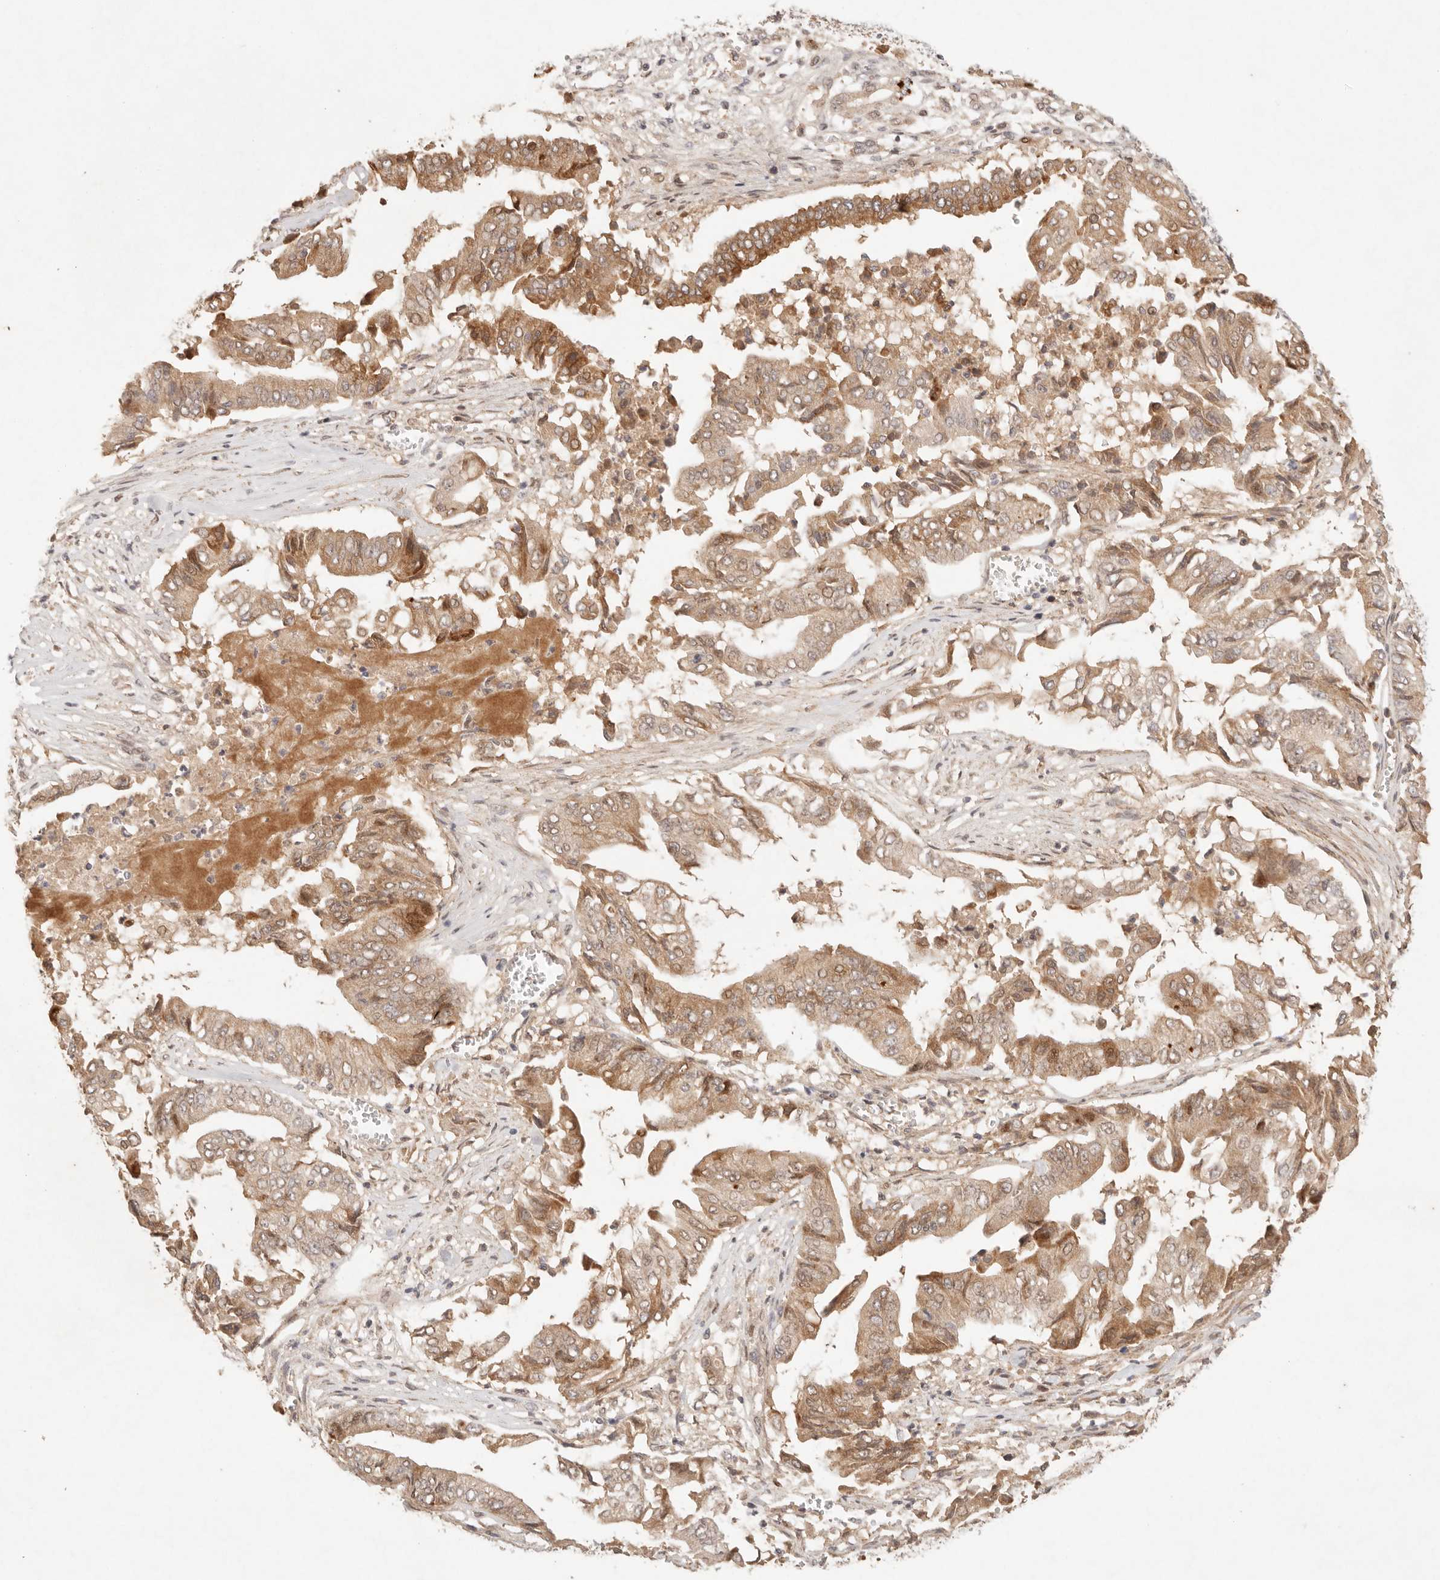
{"staining": {"intensity": "moderate", "quantity": ">75%", "location": "cytoplasmic/membranous,nuclear"}, "tissue": "pancreatic cancer", "cell_type": "Tumor cells", "image_type": "cancer", "snomed": [{"axis": "morphology", "description": "Adenocarcinoma, NOS"}, {"axis": "topography", "description": "Pancreas"}], "caption": "High-magnification brightfield microscopy of pancreatic cancer stained with DAB (brown) and counterstained with hematoxylin (blue). tumor cells exhibit moderate cytoplasmic/membranous and nuclear staining is appreciated in about>75% of cells. Using DAB (brown) and hematoxylin (blue) stains, captured at high magnification using brightfield microscopy.", "gene": "PHLDA3", "patient": {"sex": "female", "age": 77}}